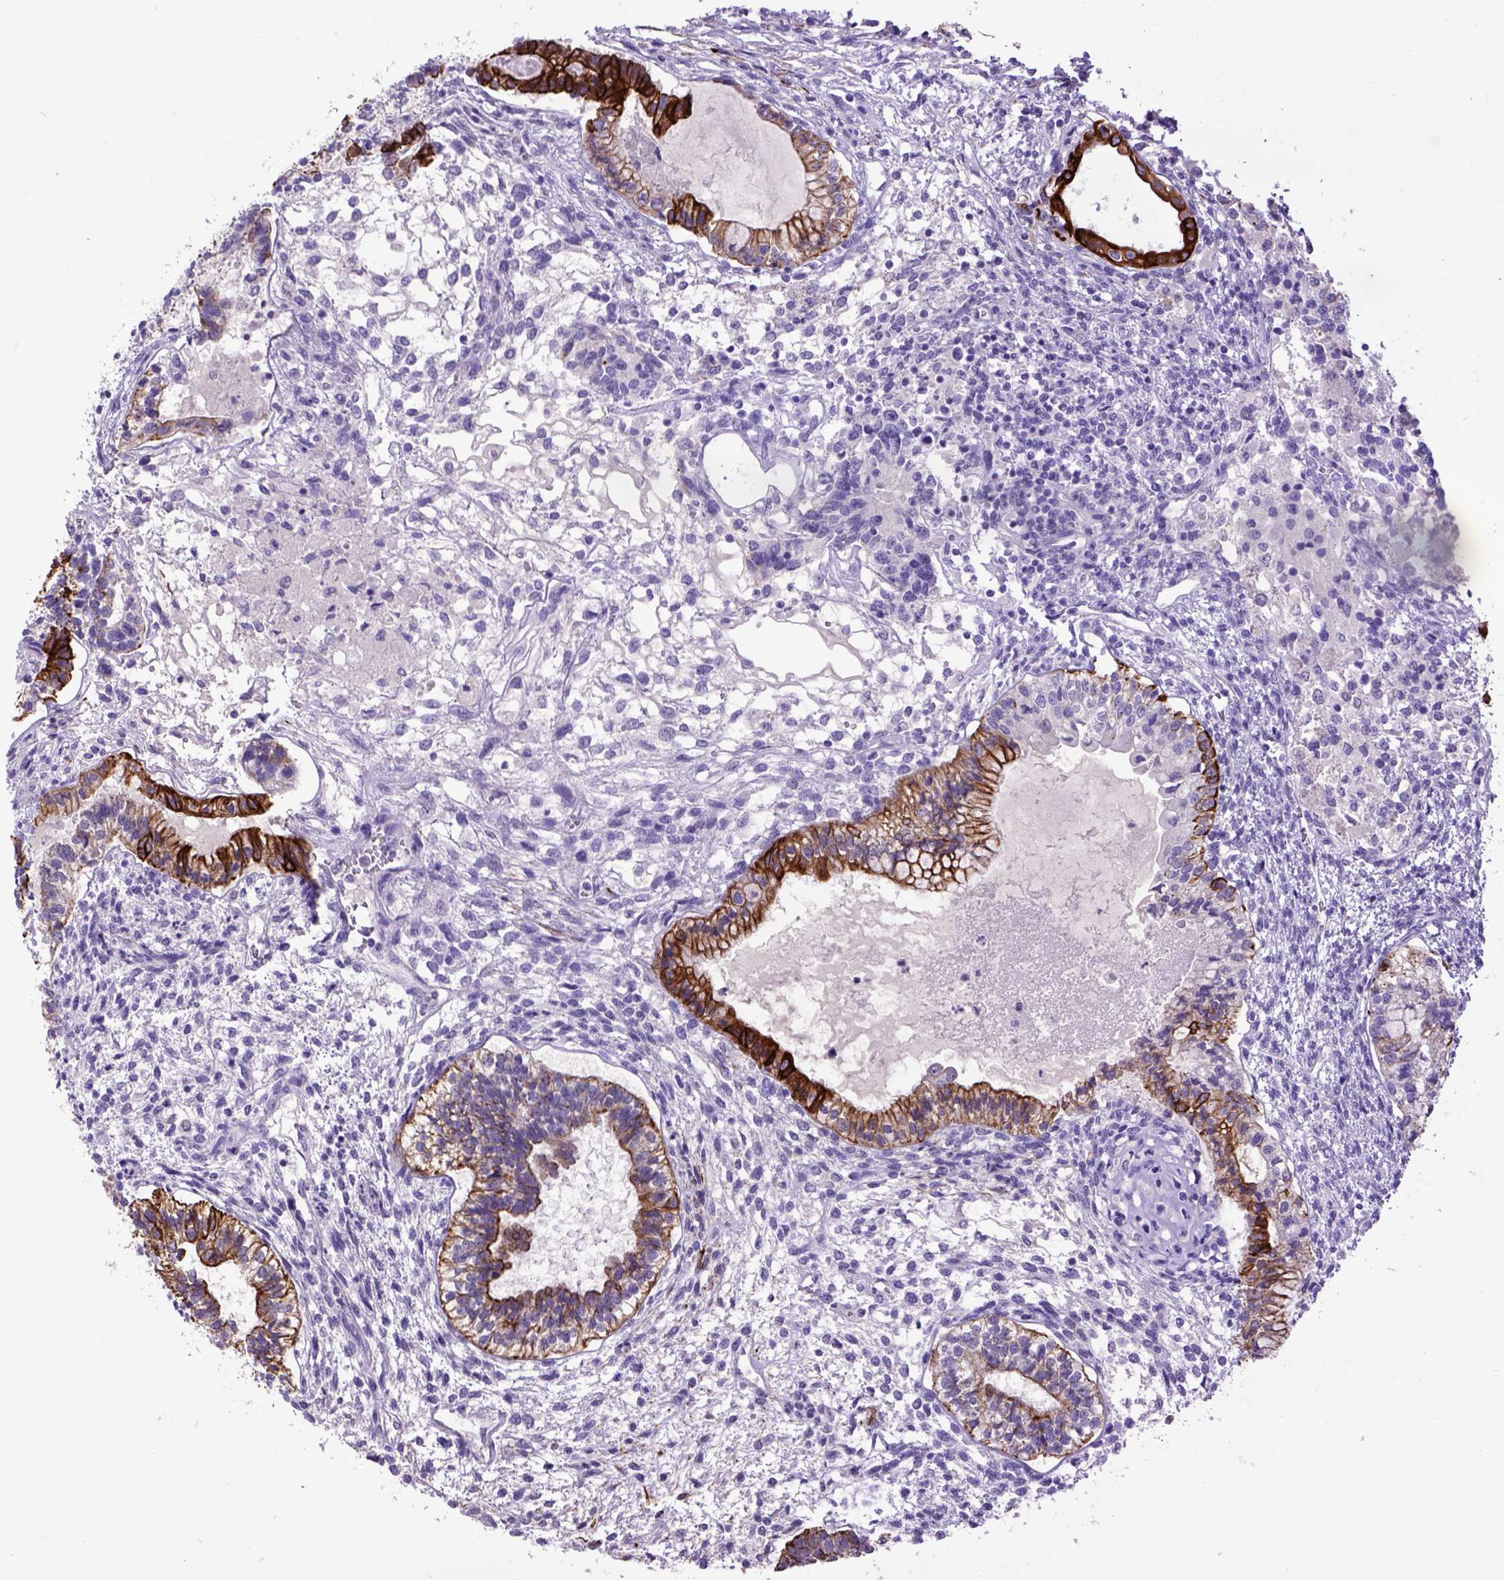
{"staining": {"intensity": "strong", "quantity": ">75%", "location": "cytoplasmic/membranous"}, "tissue": "testis cancer", "cell_type": "Tumor cells", "image_type": "cancer", "snomed": [{"axis": "morphology", "description": "Carcinoma, Embryonal, NOS"}, {"axis": "topography", "description": "Testis"}], "caption": "A high-resolution micrograph shows immunohistochemistry staining of testis embryonal carcinoma, which shows strong cytoplasmic/membranous positivity in approximately >75% of tumor cells.", "gene": "RAB25", "patient": {"sex": "male", "age": 37}}